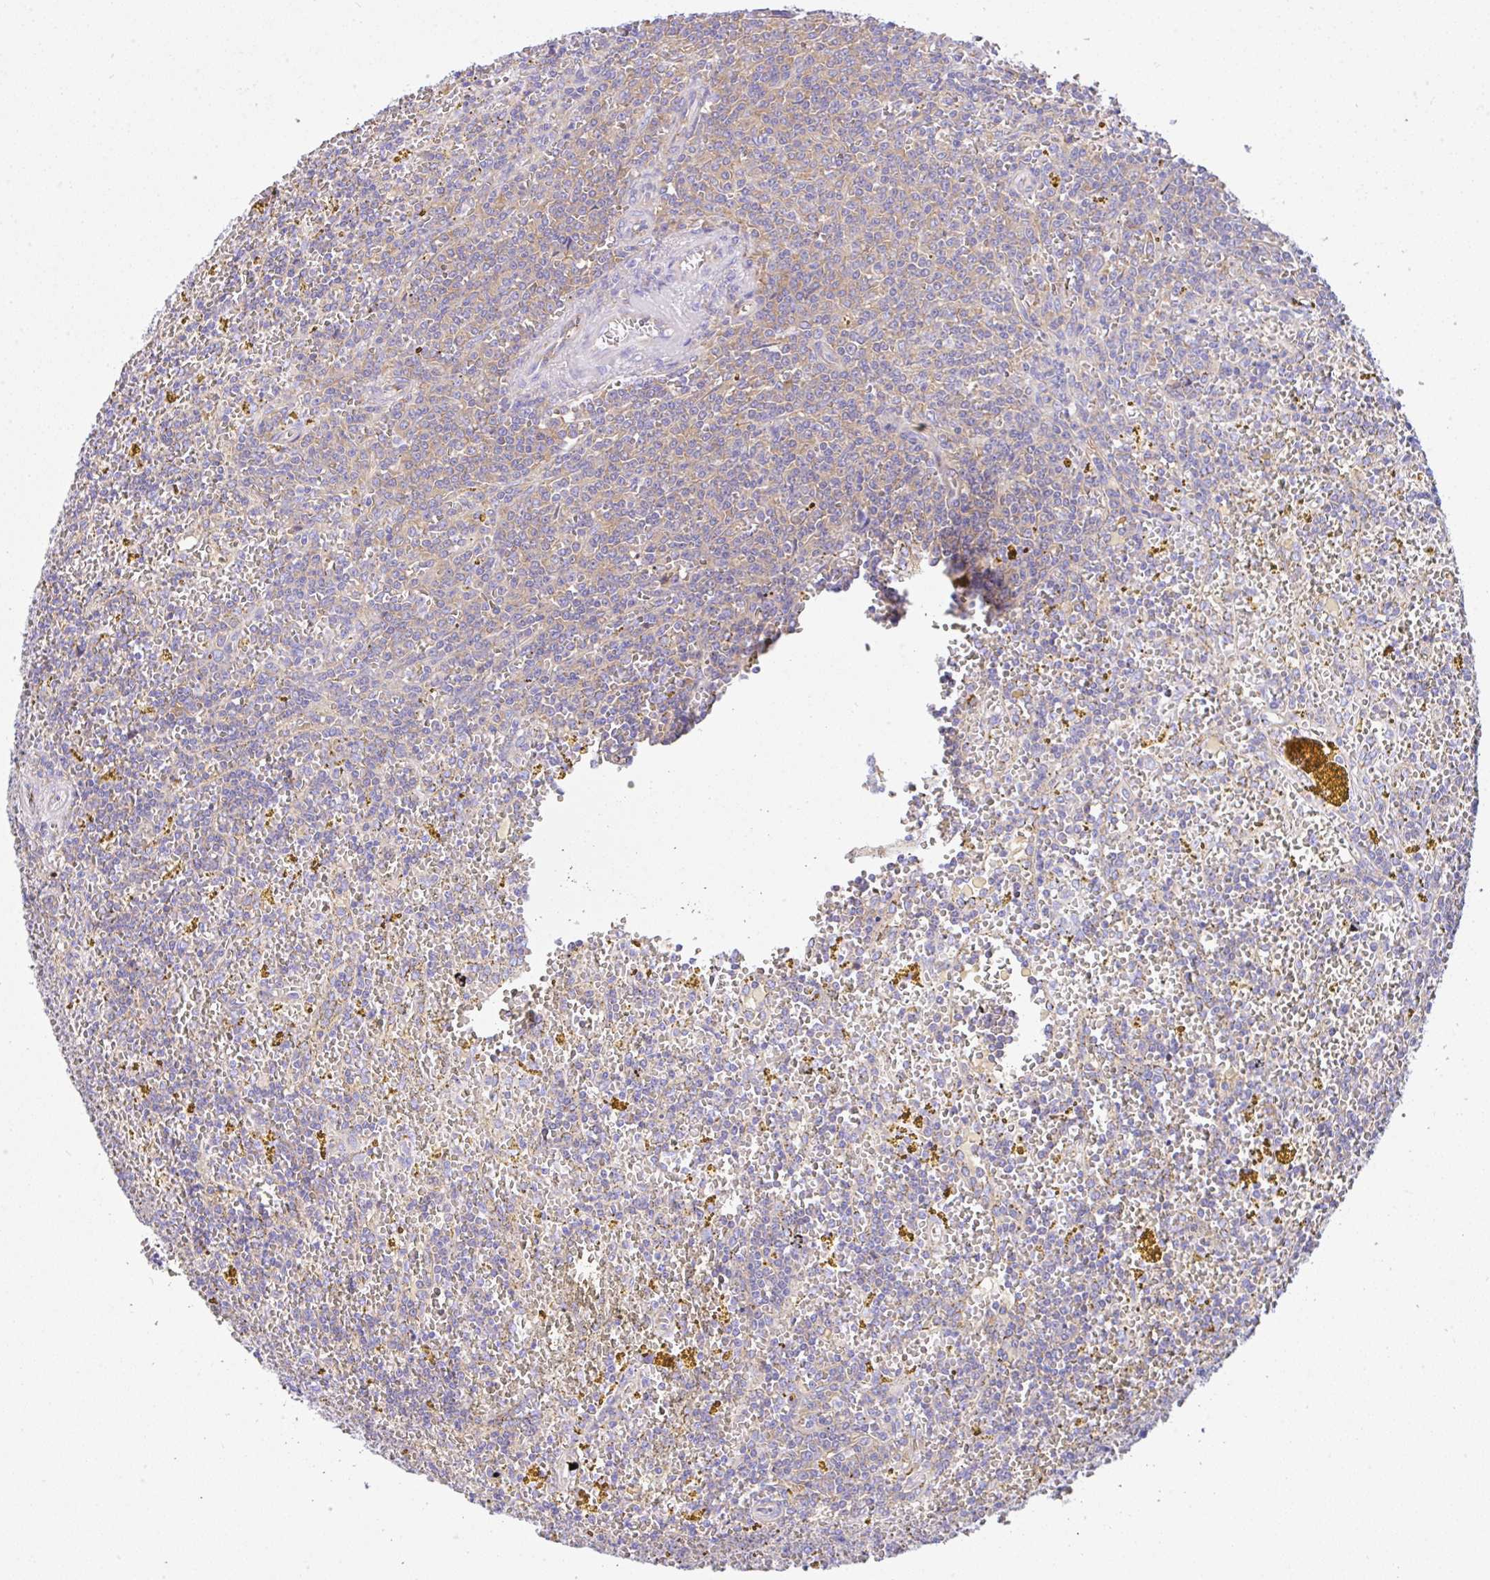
{"staining": {"intensity": "weak", "quantity": "<25%", "location": "cytoplasmic/membranous"}, "tissue": "lymphoma", "cell_type": "Tumor cells", "image_type": "cancer", "snomed": [{"axis": "morphology", "description": "Malignant lymphoma, non-Hodgkin's type, Low grade"}, {"axis": "topography", "description": "Spleen"}, {"axis": "topography", "description": "Lymph node"}], "caption": "High magnification brightfield microscopy of lymphoma stained with DAB (brown) and counterstained with hematoxylin (blue): tumor cells show no significant staining. (Brightfield microscopy of DAB immunohistochemistry at high magnification).", "gene": "GFPT2", "patient": {"sex": "female", "age": 66}}